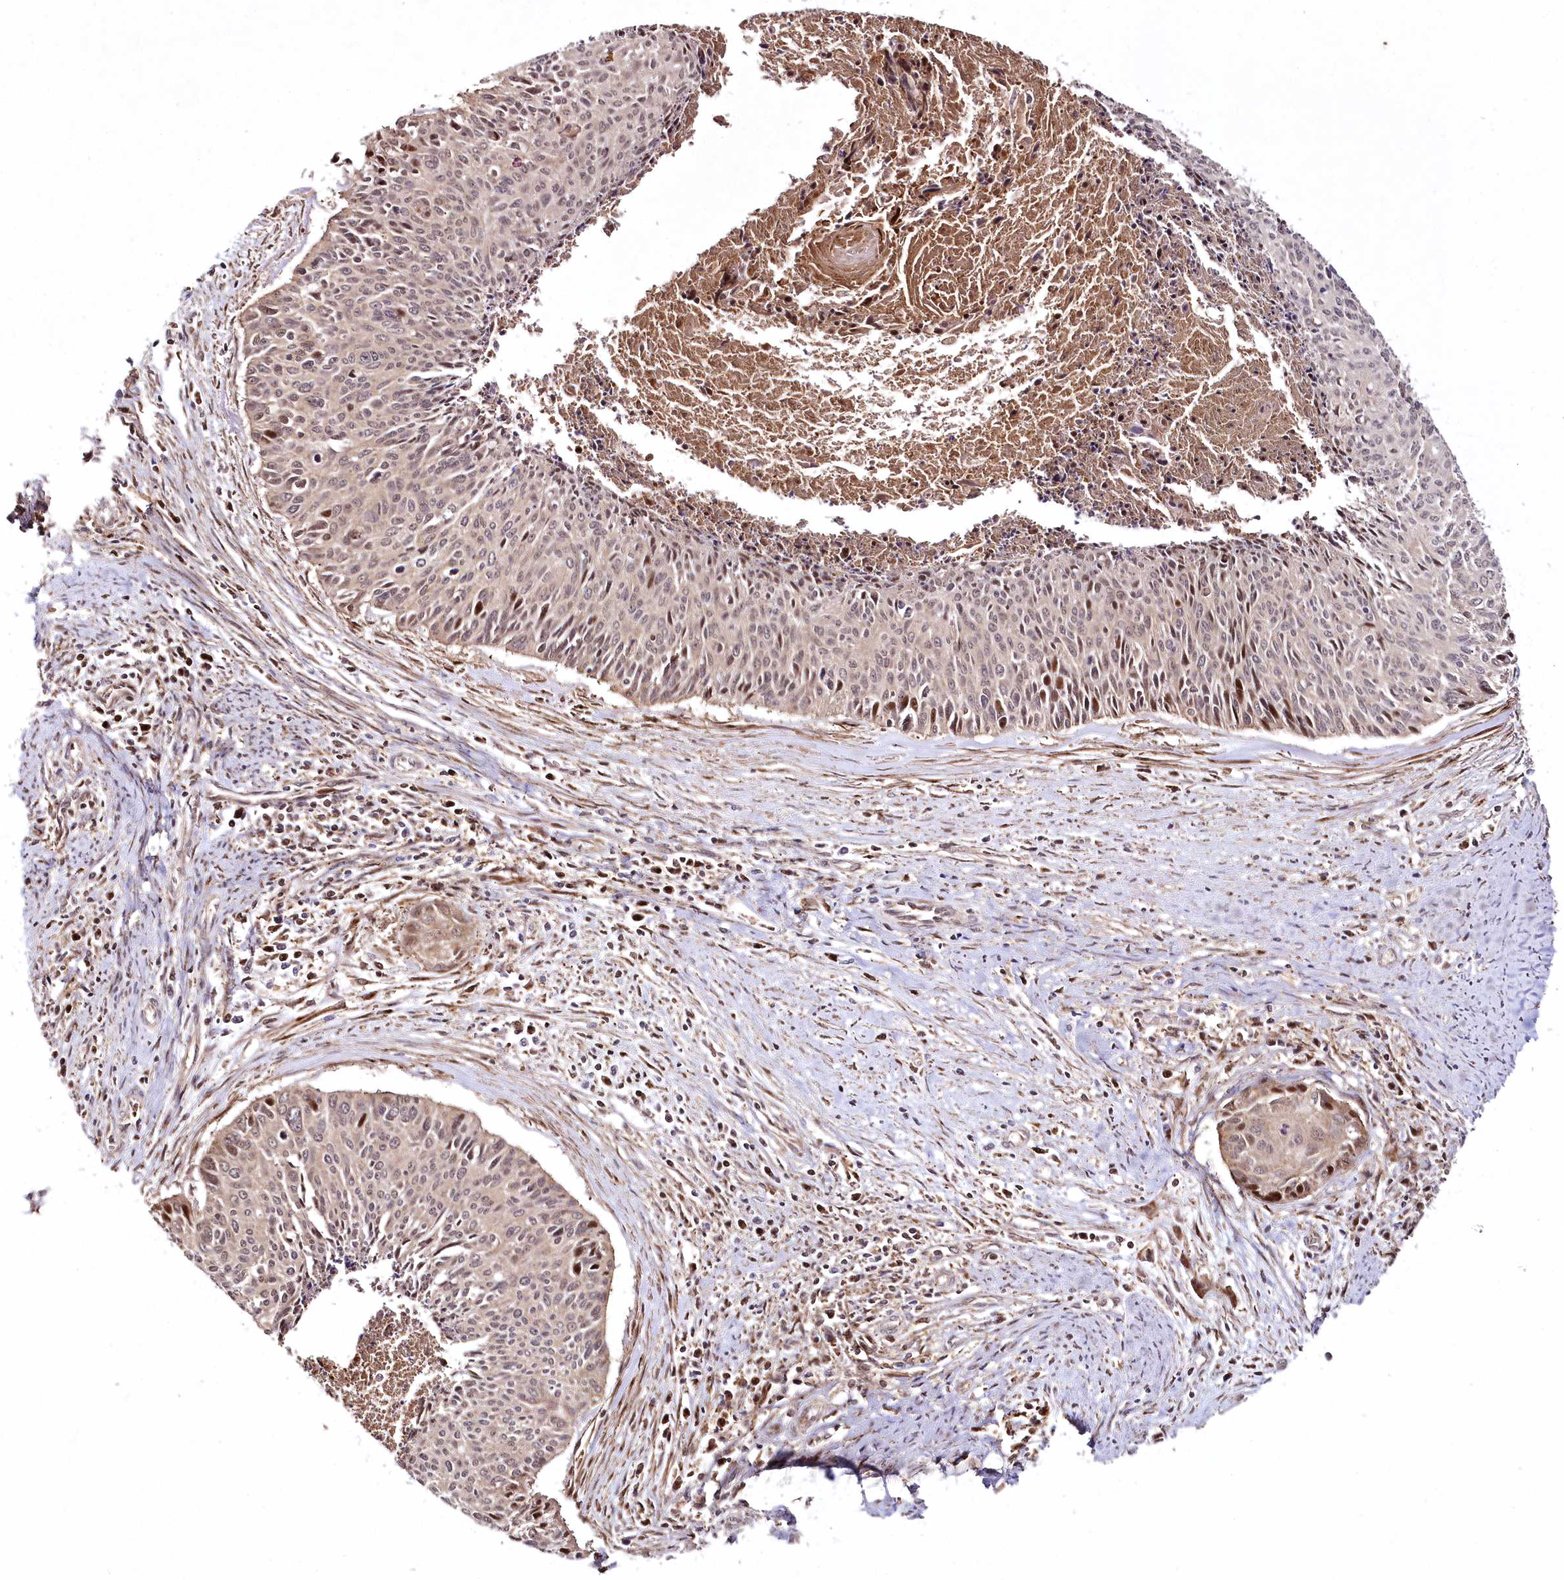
{"staining": {"intensity": "moderate", "quantity": "<25%", "location": "nuclear"}, "tissue": "cervical cancer", "cell_type": "Tumor cells", "image_type": "cancer", "snomed": [{"axis": "morphology", "description": "Squamous cell carcinoma, NOS"}, {"axis": "topography", "description": "Cervix"}], "caption": "Cervical squamous cell carcinoma stained with a brown dye reveals moderate nuclear positive positivity in about <25% of tumor cells.", "gene": "COPG1", "patient": {"sex": "female", "age": 55}}